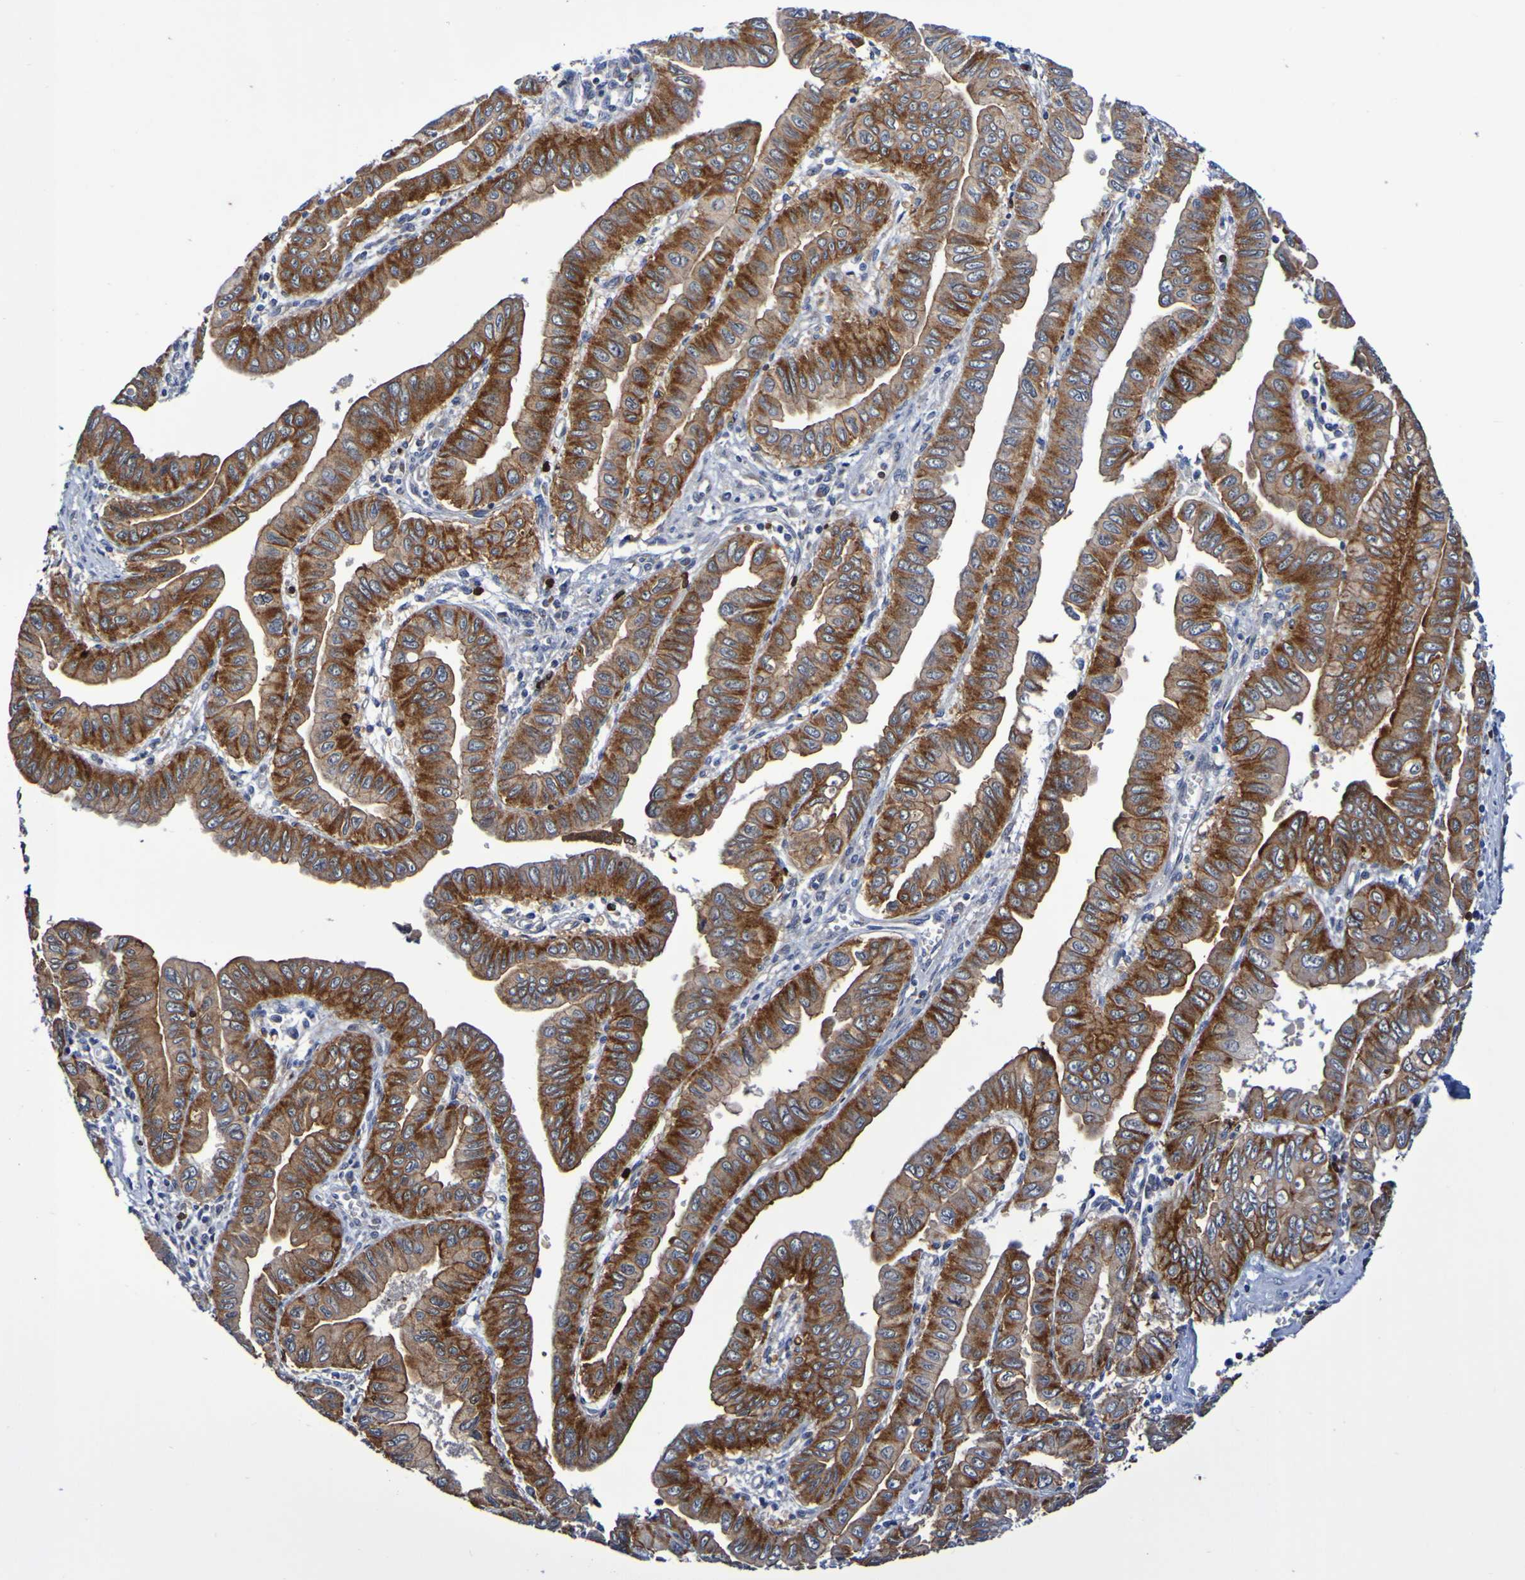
{"staining": {"intensity": "strong", "quantity": ">75%", "location": "cytoplasmic/membranous"}, "tissue": "pancreatic cancer", "cell_type": "Tumor cells", "image_type": "cancer", "snomed": [{"axis": "morphology", "description": "Normal tissue, NOS"}, {"axis": "topography", "description": "Lymph node"}], "caption": "Pancreatic cancer stained with immunohistochemistry (IHC) shows strong cytoplasmic/membranous staining in about >75% of tumor cells. The protein of interest is stained brown, and the nuclei are stained in blue (DAB IHC with brightfield microscopy, high magnification).", "gene": "GJB1", "patient": {"sex": "male", "age": 50}}